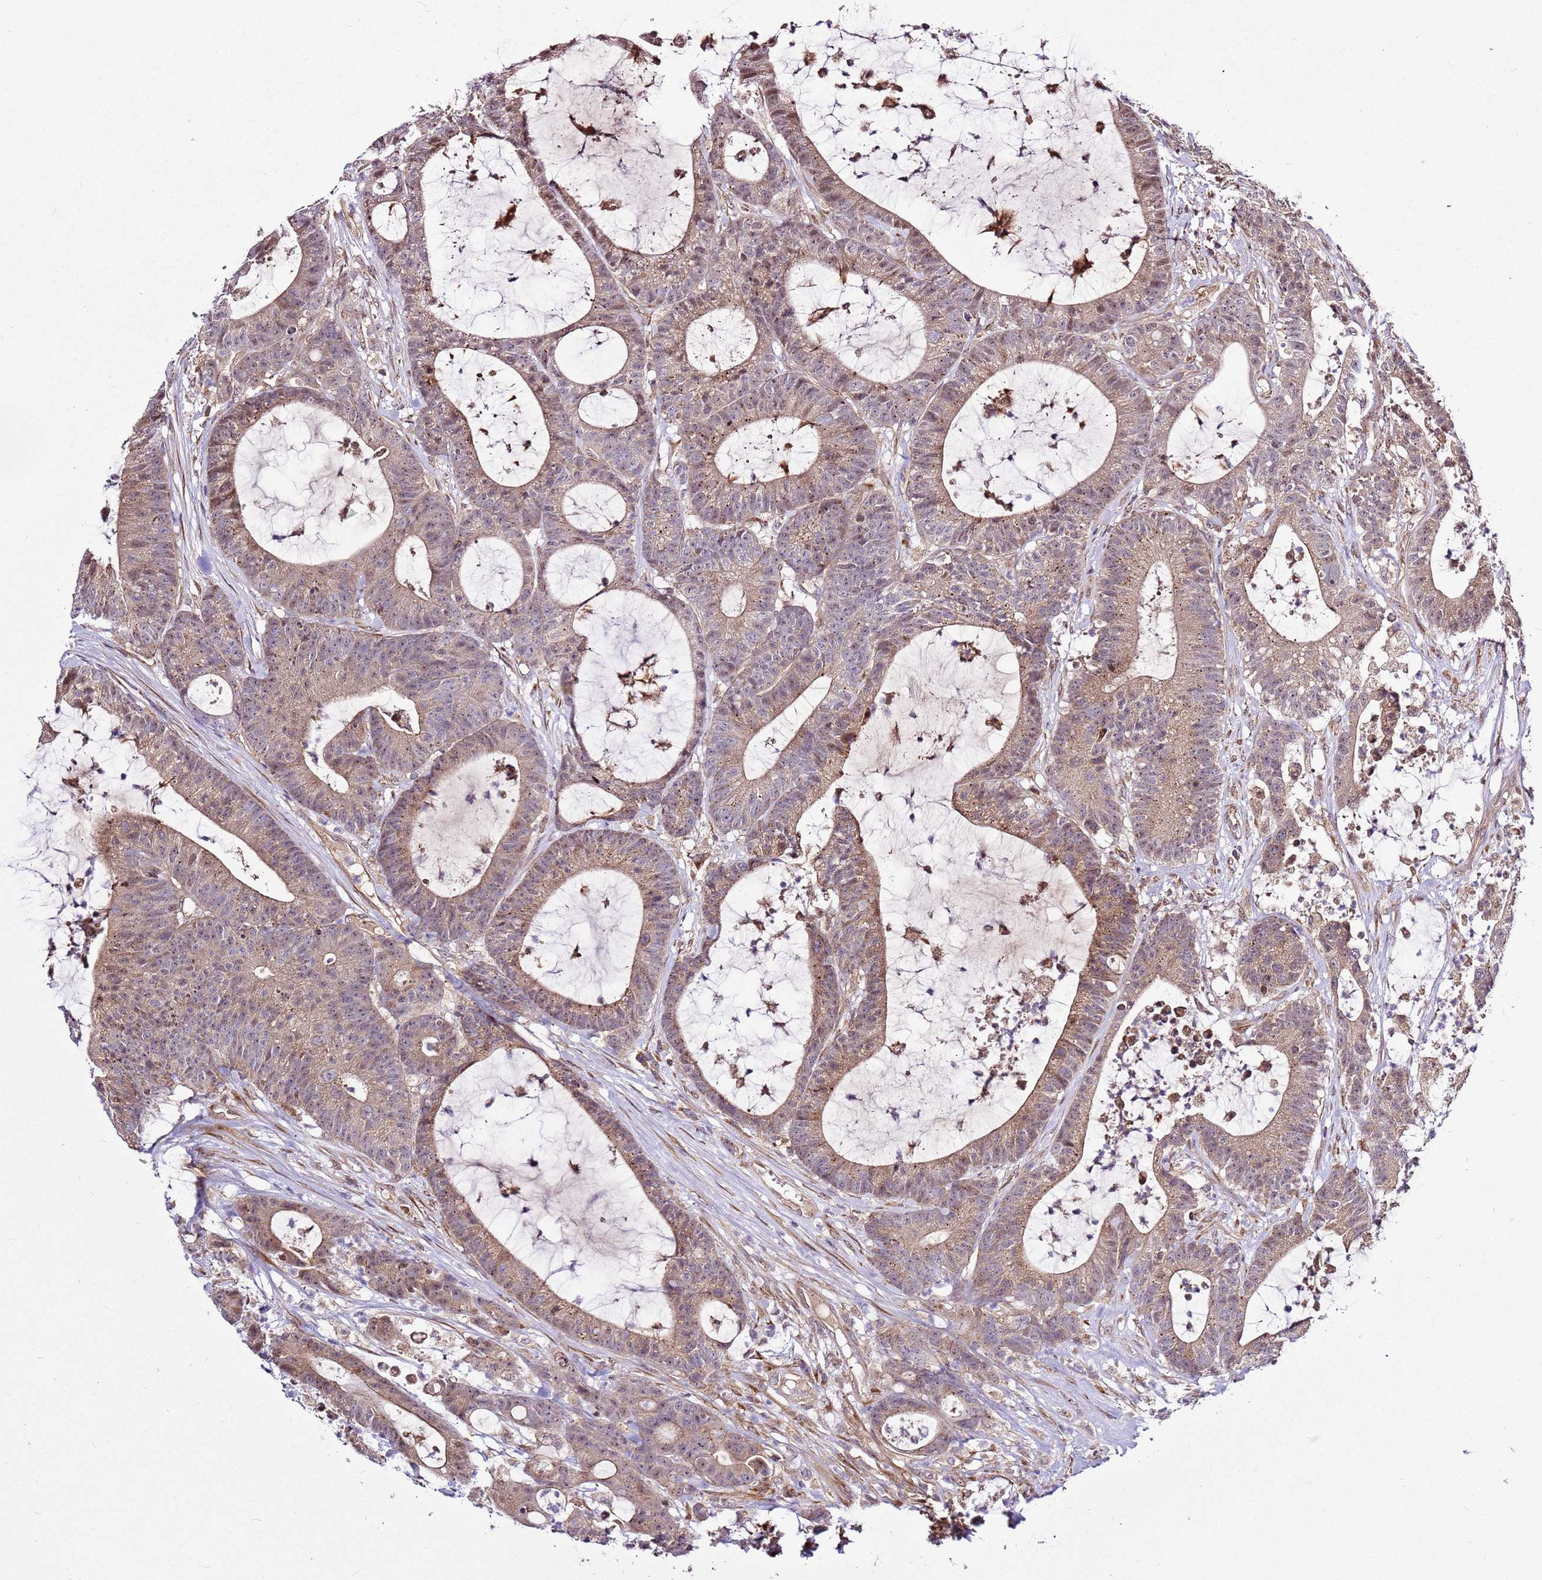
{"staining": {"intensity": "moderate", "quantity": ">75%", "location": "cytoplasmic/membranous,nuclear"}, "tissue": "colorectal cancer", "cell_type": "Tumor cells", "image_type": "cancer", "snomed": [{"axis": "morphology", "description": "Adenocarcinoma, NOS"}, {"axis": "topography", "description": "Colon"}], "caption": "Protein expression analysis of colorectal cancer reveals moderate cytoplasmic/membranous and nuclear staining in approximately >75% of tumor cells. Immunohistochemistry (ihc) stains the protein in brown and the nuclei are stained blue.", "gene": "RASA3", "patient": {"sex": "female", "age": 84}}